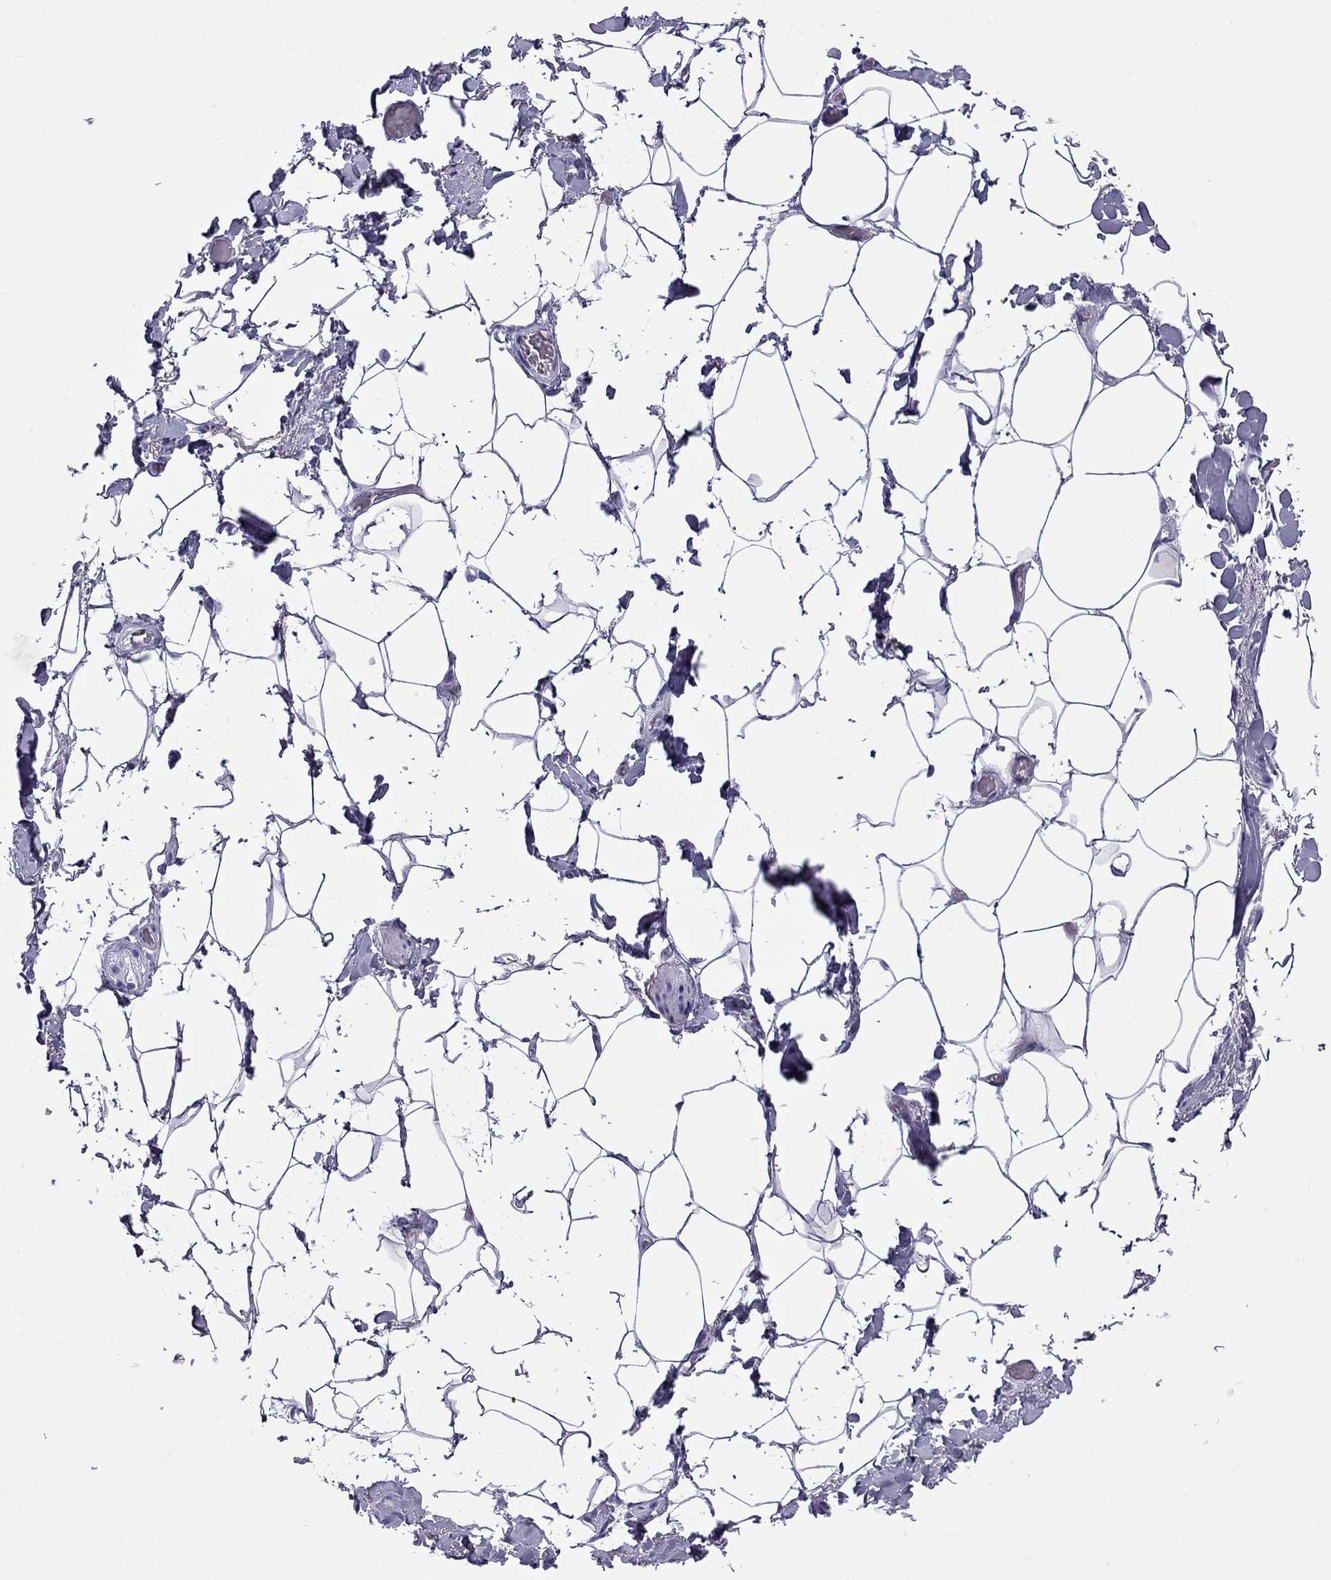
{"staining": {"intensity": "negative", "quantity": "none", "location": "none"}, "tissue": "adipose tissue", "cell_type": "Adipocytes", "image_type": "normal", "snomed": [{"axis": "morphology", "description": "Normal tissue, NOS"}, {"axis": "topography", "description": "Anal"}, {"axis": "topography", "description": "Peripheral nerve tissue"}], "caption": "A histopathology image of adipose tissue stained for a protein shows no brown staining in adipocytes. (DAB immunohistochemistry (IHC), high magnification).", "gene": "ARR3", "patient": {"sex": "male", "age": 53}}